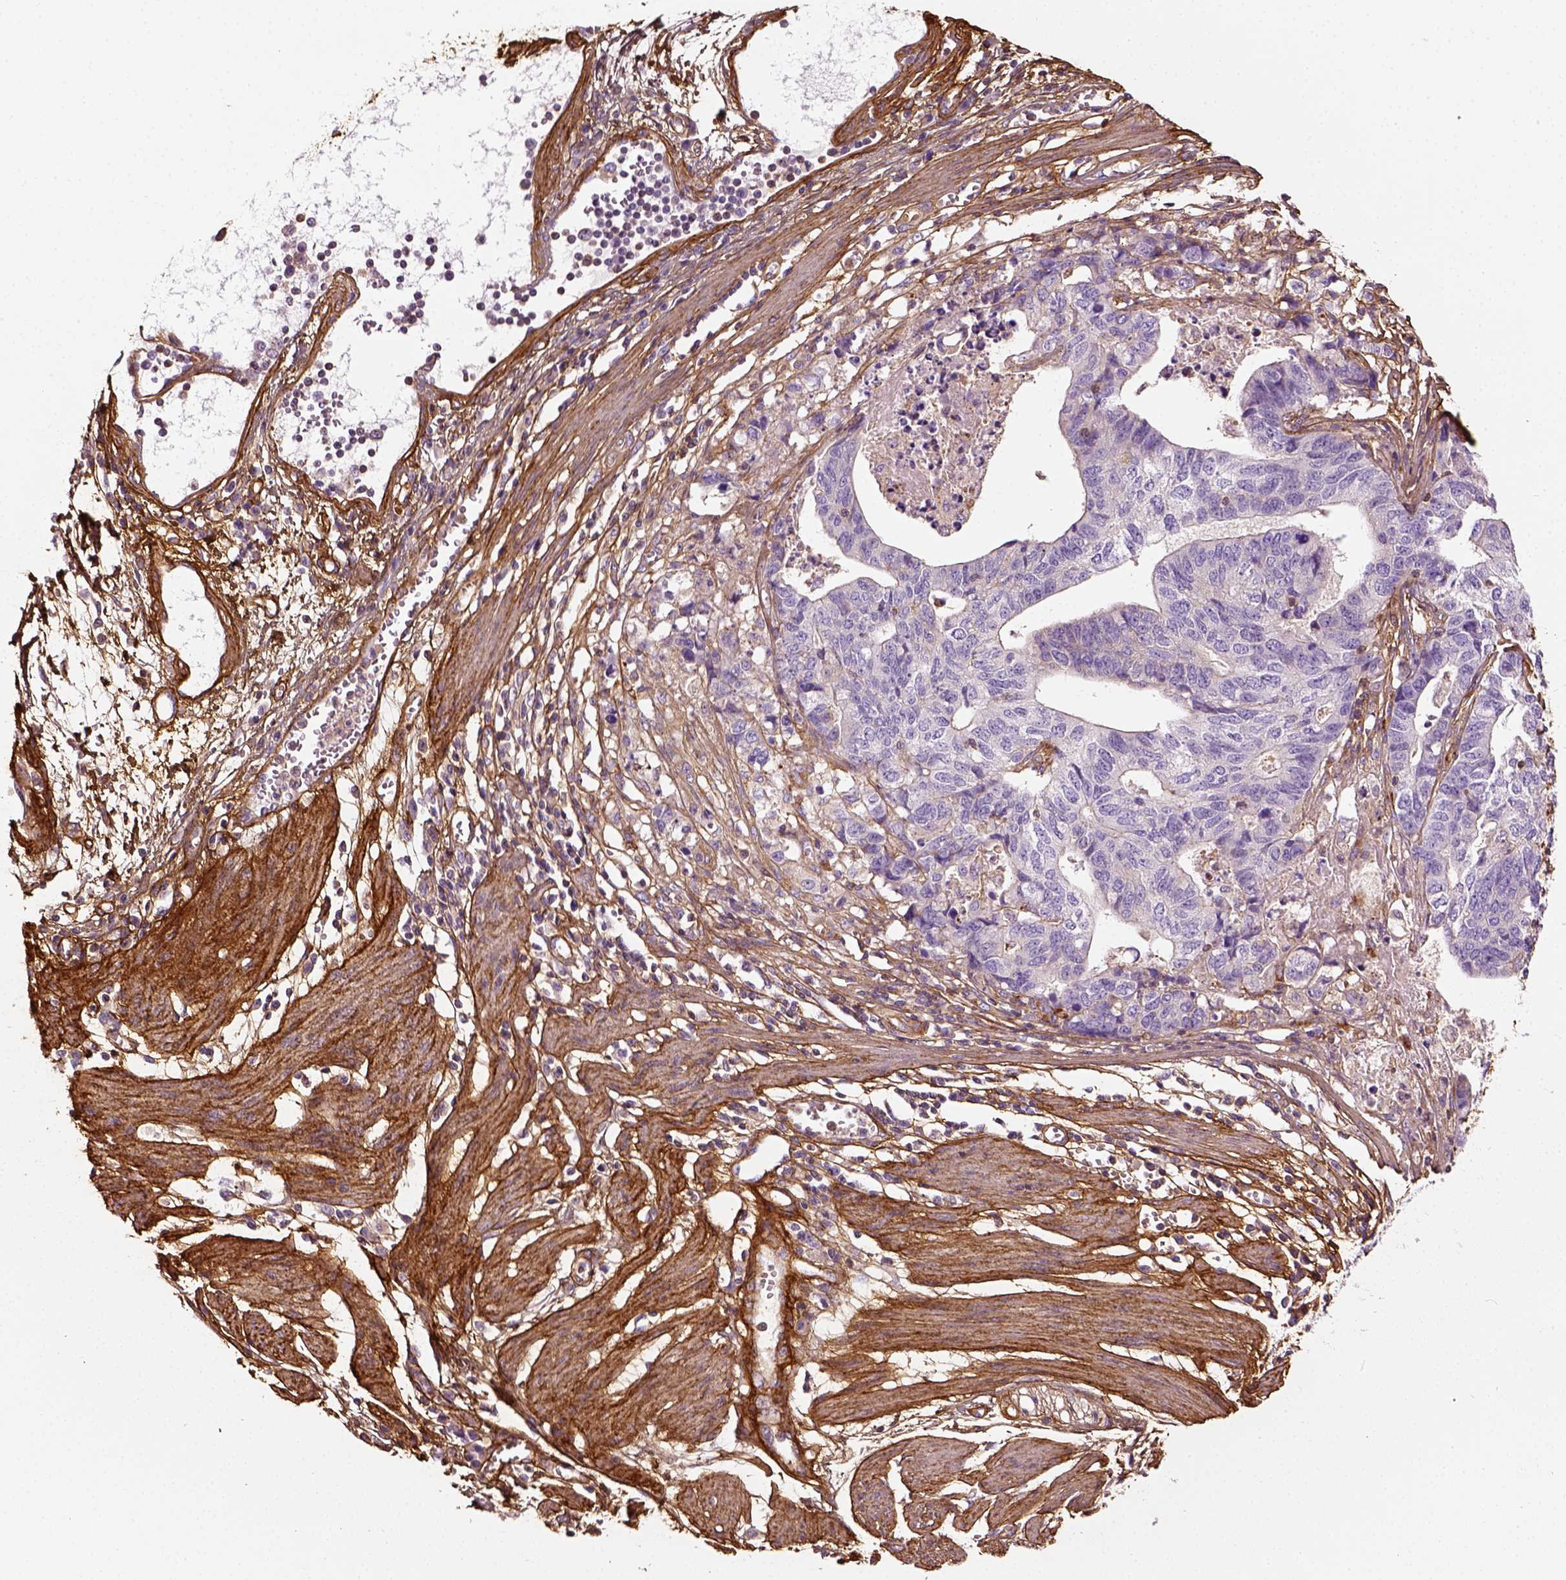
{"staining": {"intensity": "negative", "quantity": "none", "location": "none"}, "tissue": "stomach cancer", "cell_type": "Tumor cells", "image_type": "cancer", "snomed": [{"axis": "morphology", "description": "Adenocarcinoma, NOS"}, {"axis": "topography", "description": "Stomach, upper"}], "caption": "High power microscopy image of an immunohistochemistry (IHC) micrograph of stomach cancer (adenocarcinoma), revealing no significant positivity in tumor cells.", "gene": "COL6A2", "patient": {"sex": "female", "age": 67}}